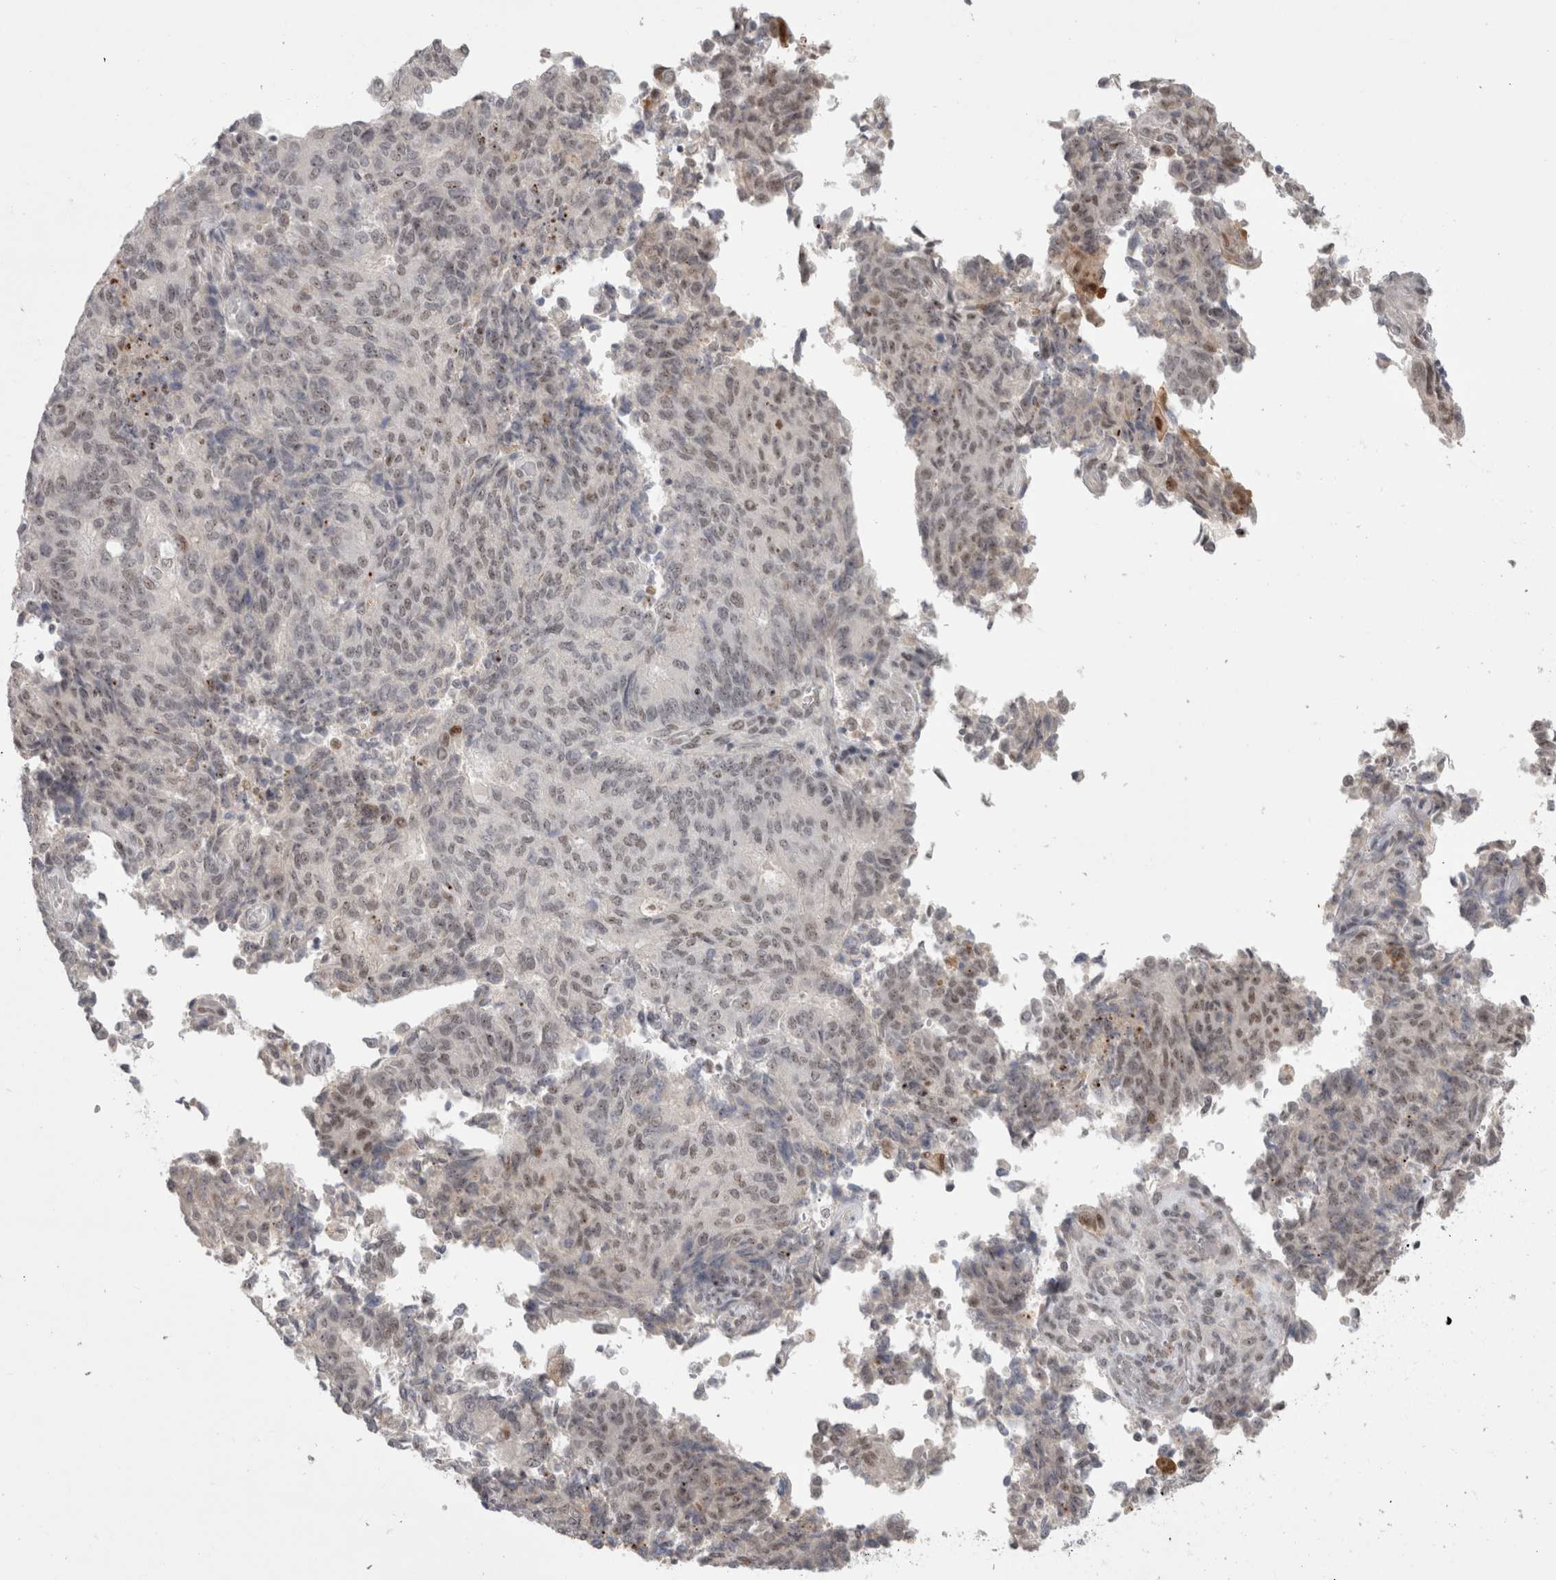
{"staining": {"intensity": "weak", "quantity": "25%-75%", "location": "nuclear"}, "tissue": "endometrial cancer", "cell_type": "Tumor cells", "image_type": "cancer", "snomed": [{"axis": "morphology", "description": "Adenocarcinoma, NOS"}, {"axis": "topography", "description": "Endometrium"}], "caption": "Immunohistochemical staining of endometrial cancer (adenocarcinoma) displays low levels of weak nuclear positivity in about 25%-75% of tumor cells.", "gene": "SENP6", "patient": {"sex": "female", "age": 80}}